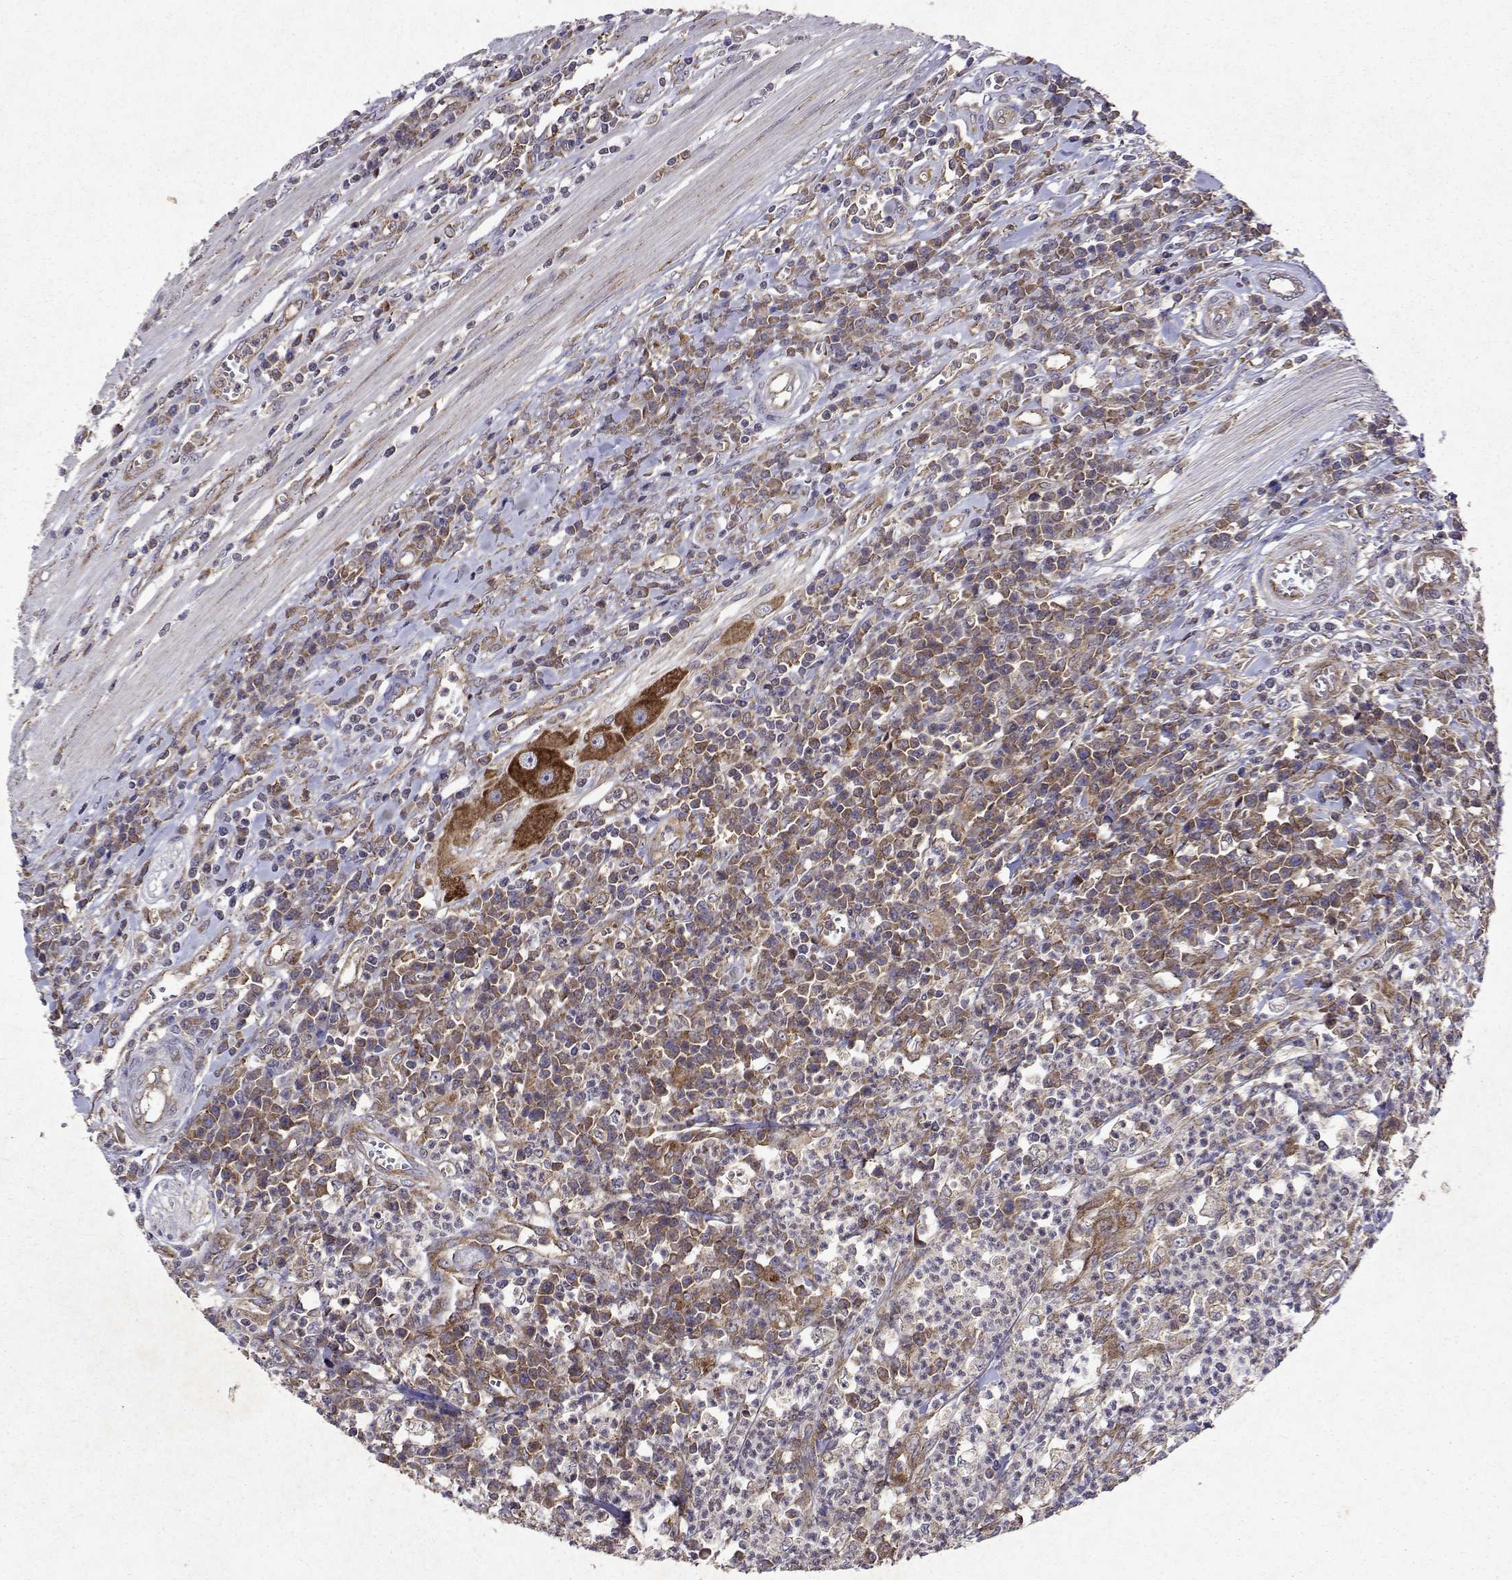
{"staining": {"intensity": "strong", "quantity": ">75%", "location": "cytoplasmic/membranous"}, "tissue": "colorectal cancer", "cell_type": "Tumor cells", "image_type": "cancer", "snomed": [{"axis": "morphology", "description": "Adenocarcinoma, NOS"}, {"axis": "topography", "description": "Colon"}], "caption": "Tumor cells display high levels of strong cytoplasmic/membranous staining in about >75% of cells in human colorectal adenocarcinoma.", "gene": "TARBP2", "patient": {"sex": "male", "age": 65}}